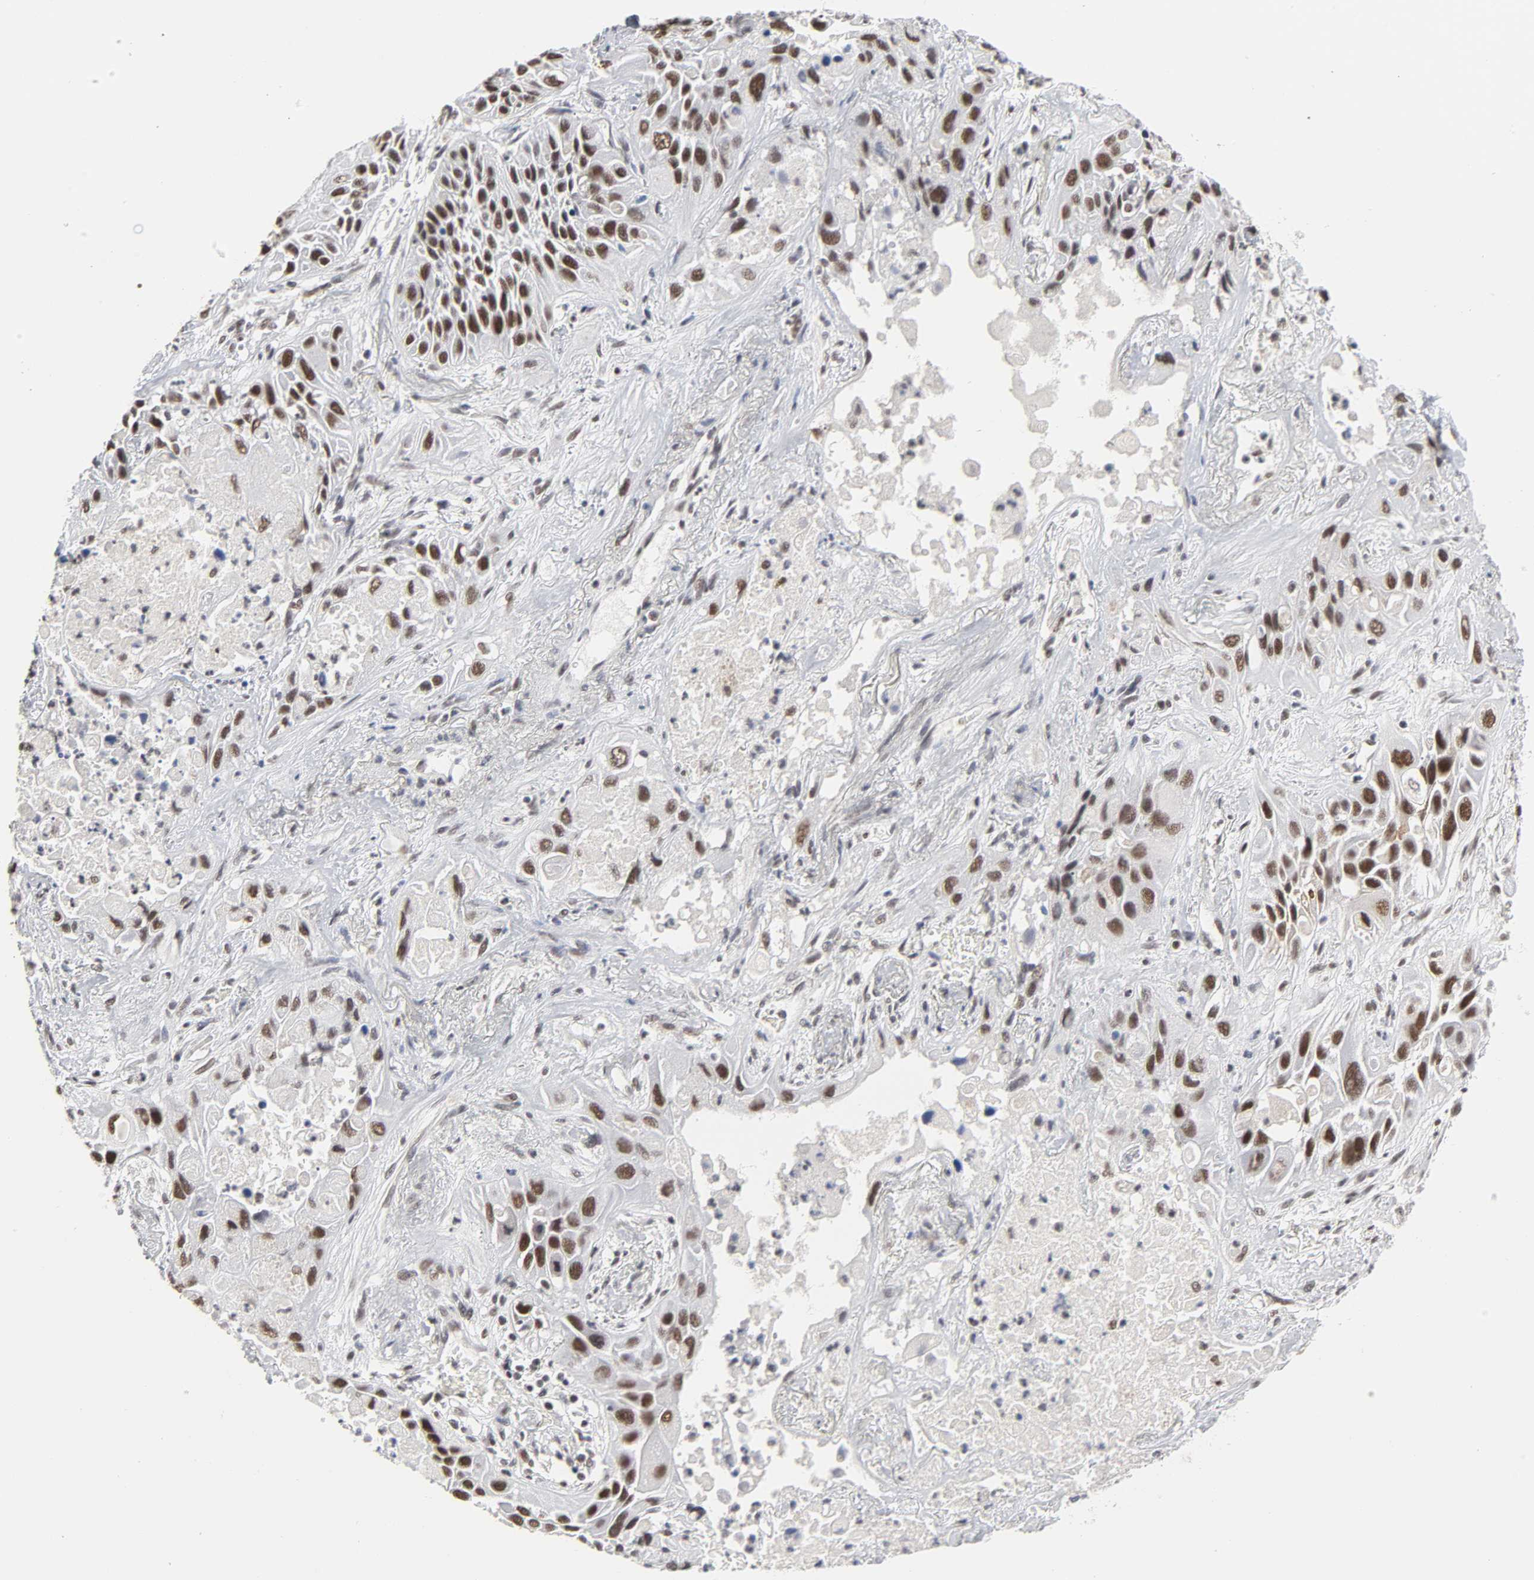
{"staining": {"intensity": "strong", "quantity": ">75%", "location": "nuclear"}, "tissue": "lung cancer", "cell_type": "Tumor cells", "image_type": "cancer", "snomed": [{"axis": "morphology", "description": "Squamous cell carcinoma, NOS"}, {"axis": "topography", "description": "Lung"}], "caption": "DAB (3,3'-diaminobenzidine) immunohistochemical staining of lung cancer demonstrates strong nuclear protein expression in about >75% of tumor cells.", "gene": "TRIM33", "patient": {"sex": "female", "age": 76}}